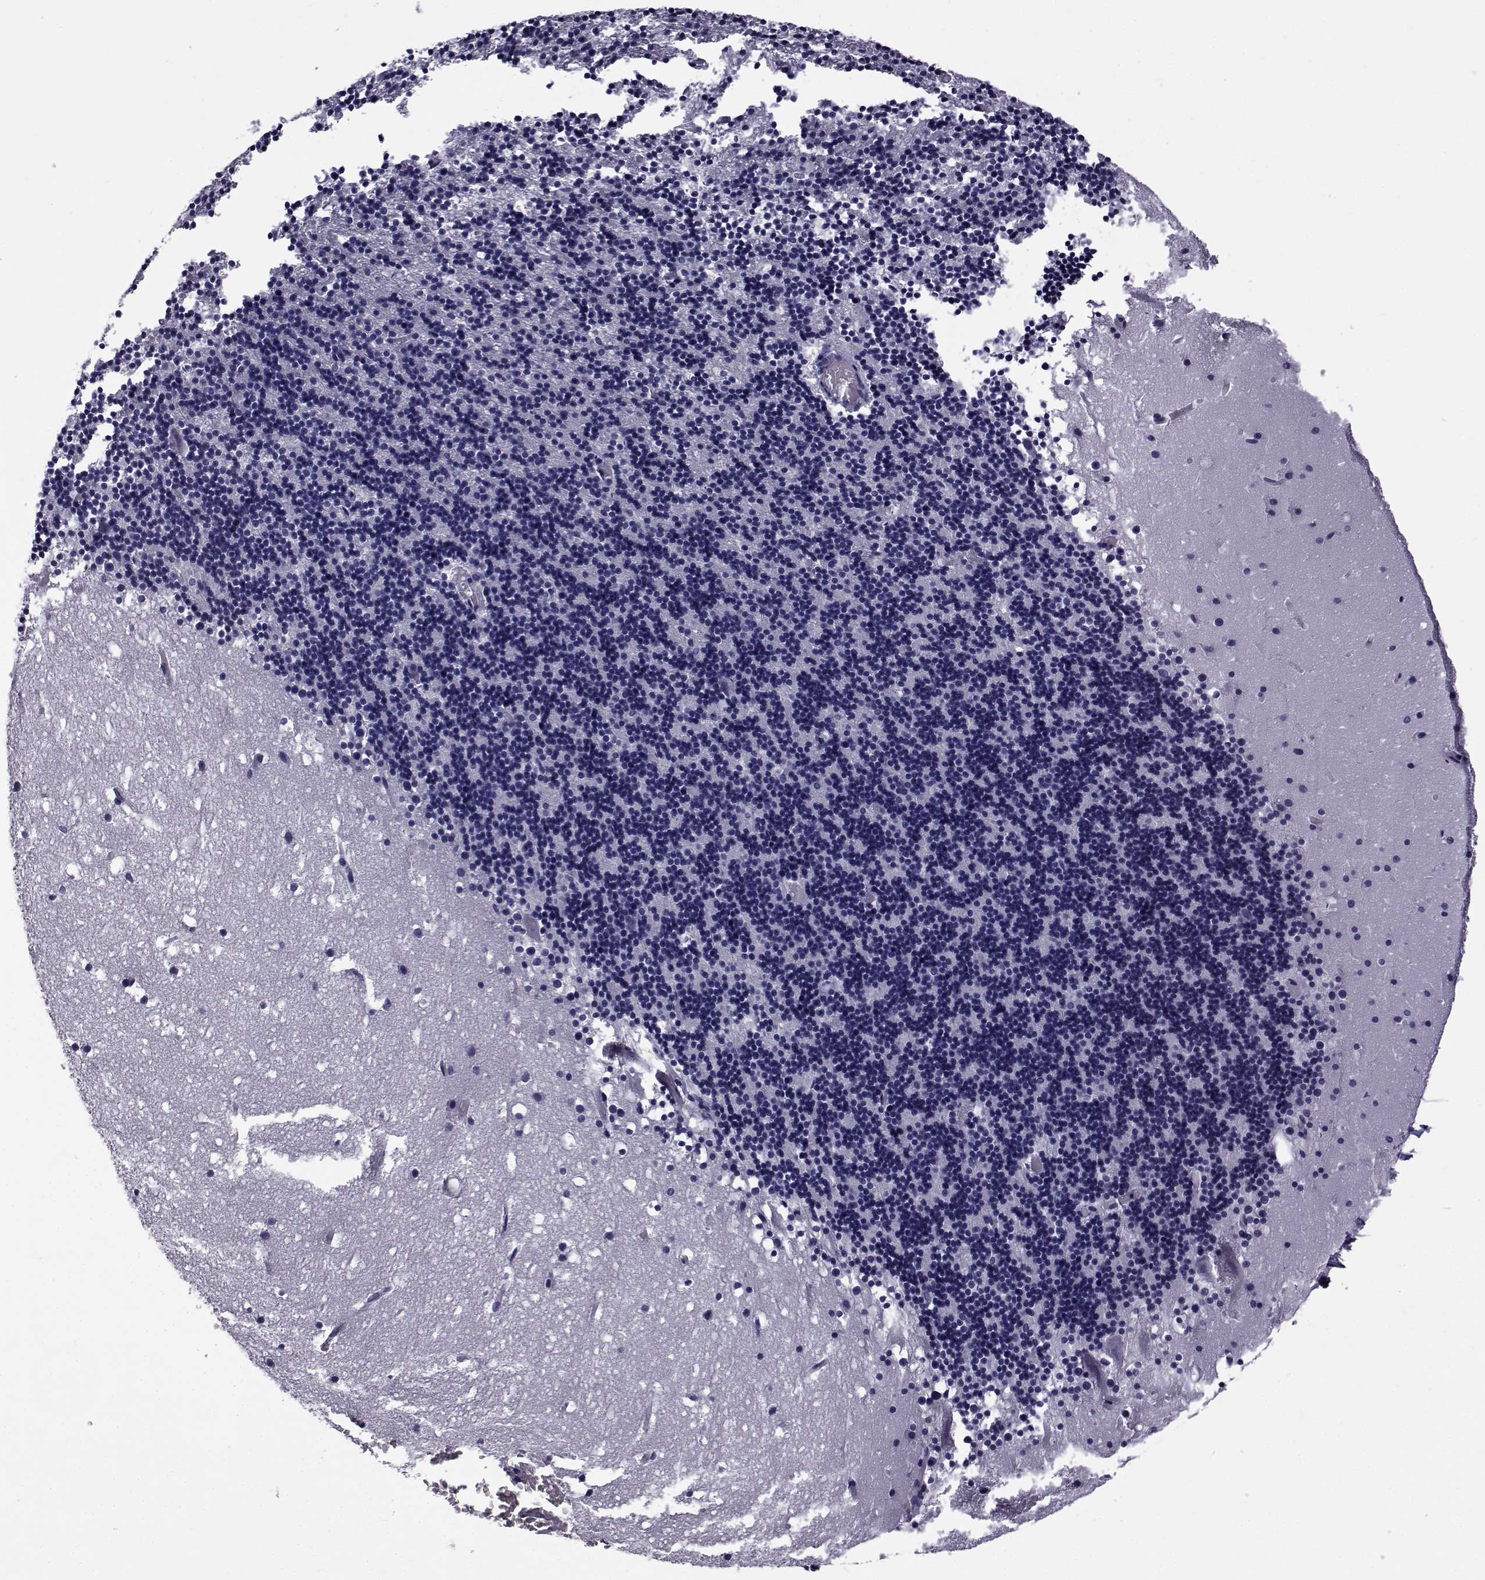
{"staining": {"intensity": "negative", "quantity": "none", "location": "none"}, "tissue": "cerebellum", "cell_type": "Cells in granular layer", "image_type": "normal", "snomed": [{"axis": "morphology", "description": "Normal tissue, NOS"}, {"axis": "topography", "description": "Cerebellum"}], "caption": "An IHC photomicrograph of benign cerebellum is shown. There is no staining in cells in granular layer of cerebellum.", "gene": "TNFRSF11B", "patient": {"sex": "male", "age": 37}}